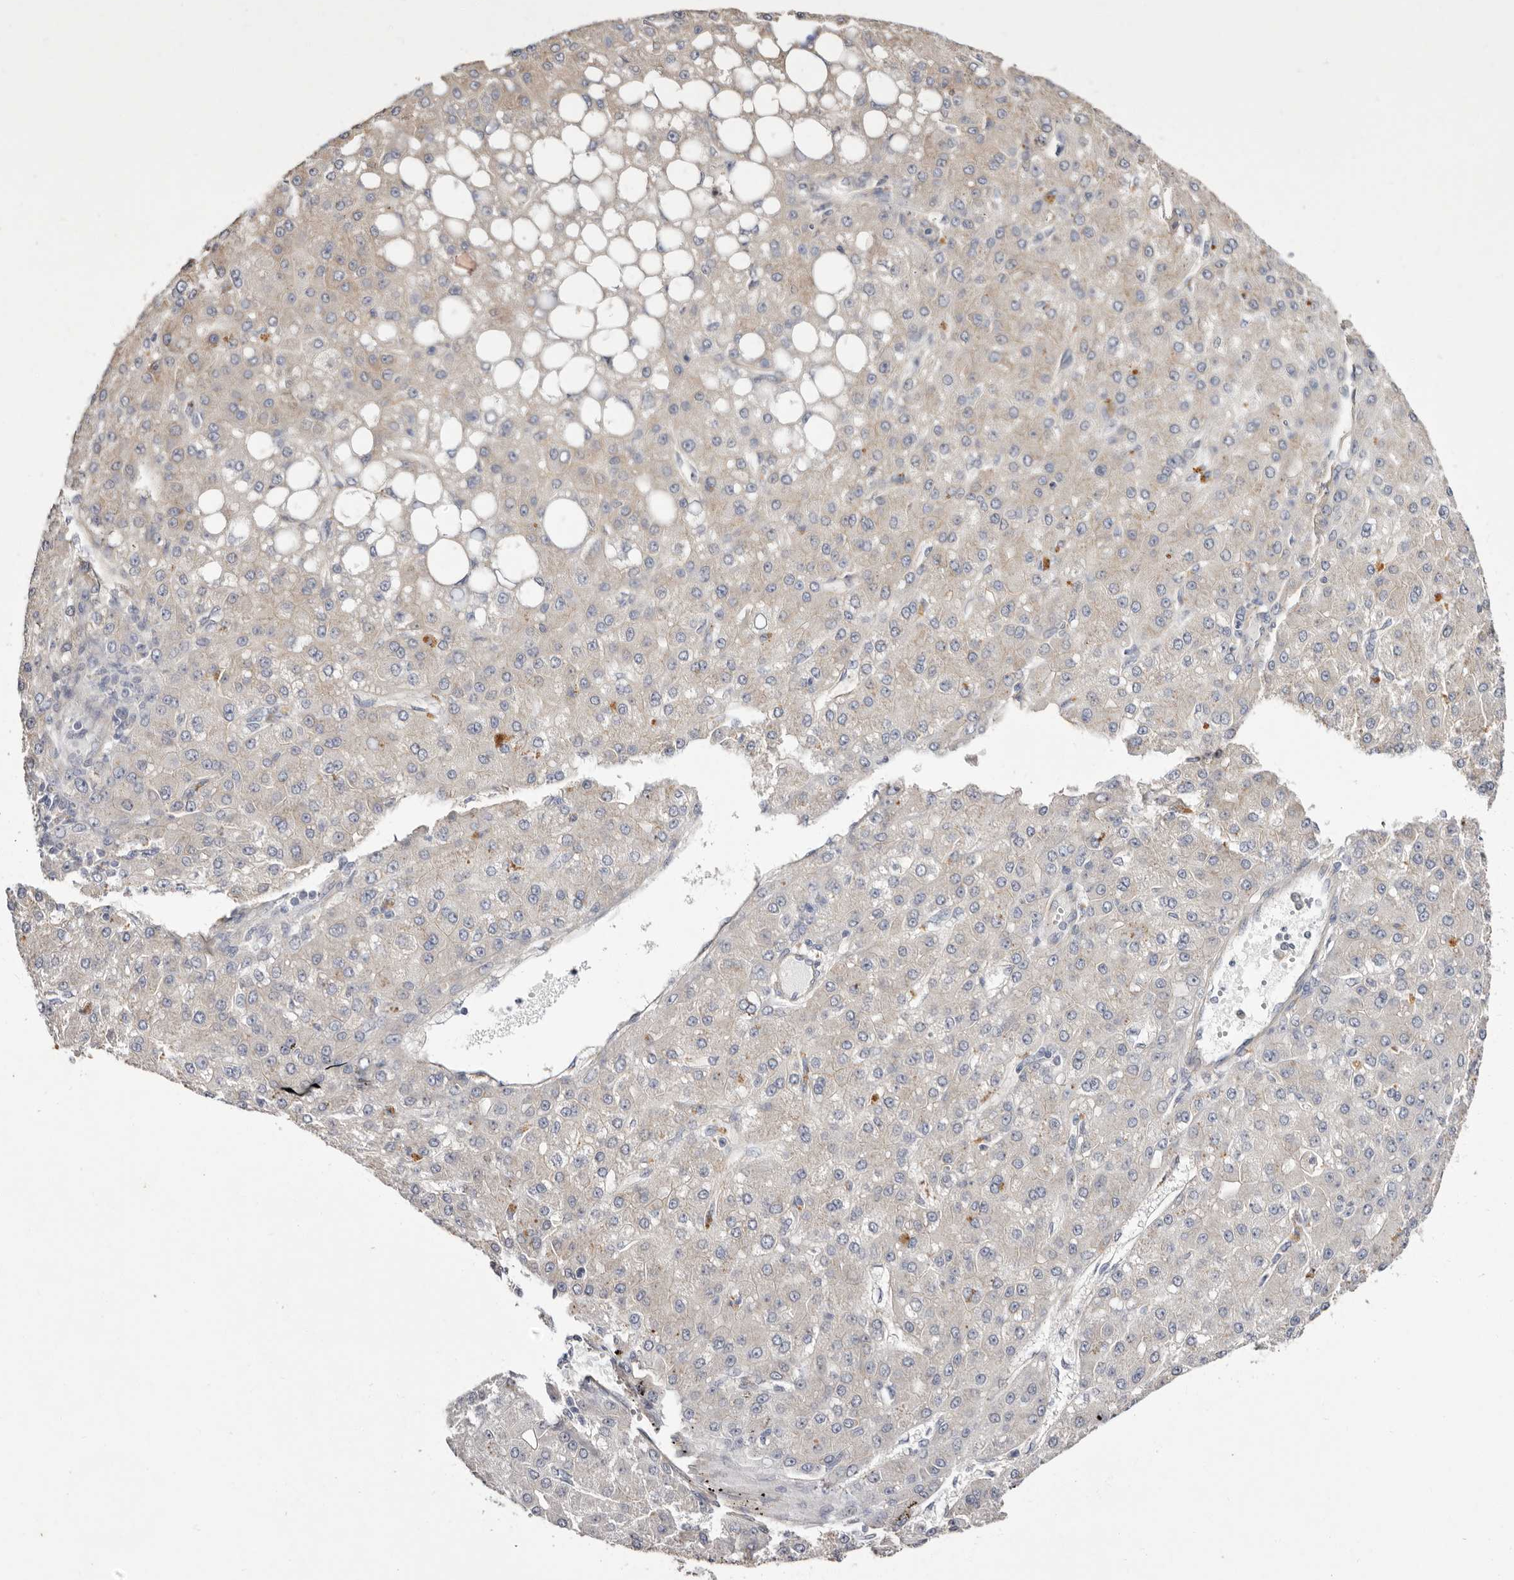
{"staining": {"intensity": "negative", "quantity": "none", "location": "none"}, "tissue": "liver cancer", "cell_type": "Tumor cells", "image_type": "cancer", "snomed": [{"axis": "morphology", "description": "Carcinoma, Hepatocellular, NOS"}, {"axis": "topography", "description": "Liver"}], "caption": "Immunohistochemistry micrograph of liver cancer (hepatocellular carcinoma) stained for a protein (brown), which demonstrates no positivity in tumor cells.", "gene": "FAM167B", "patient": {"sex": "male", "age": 67}}